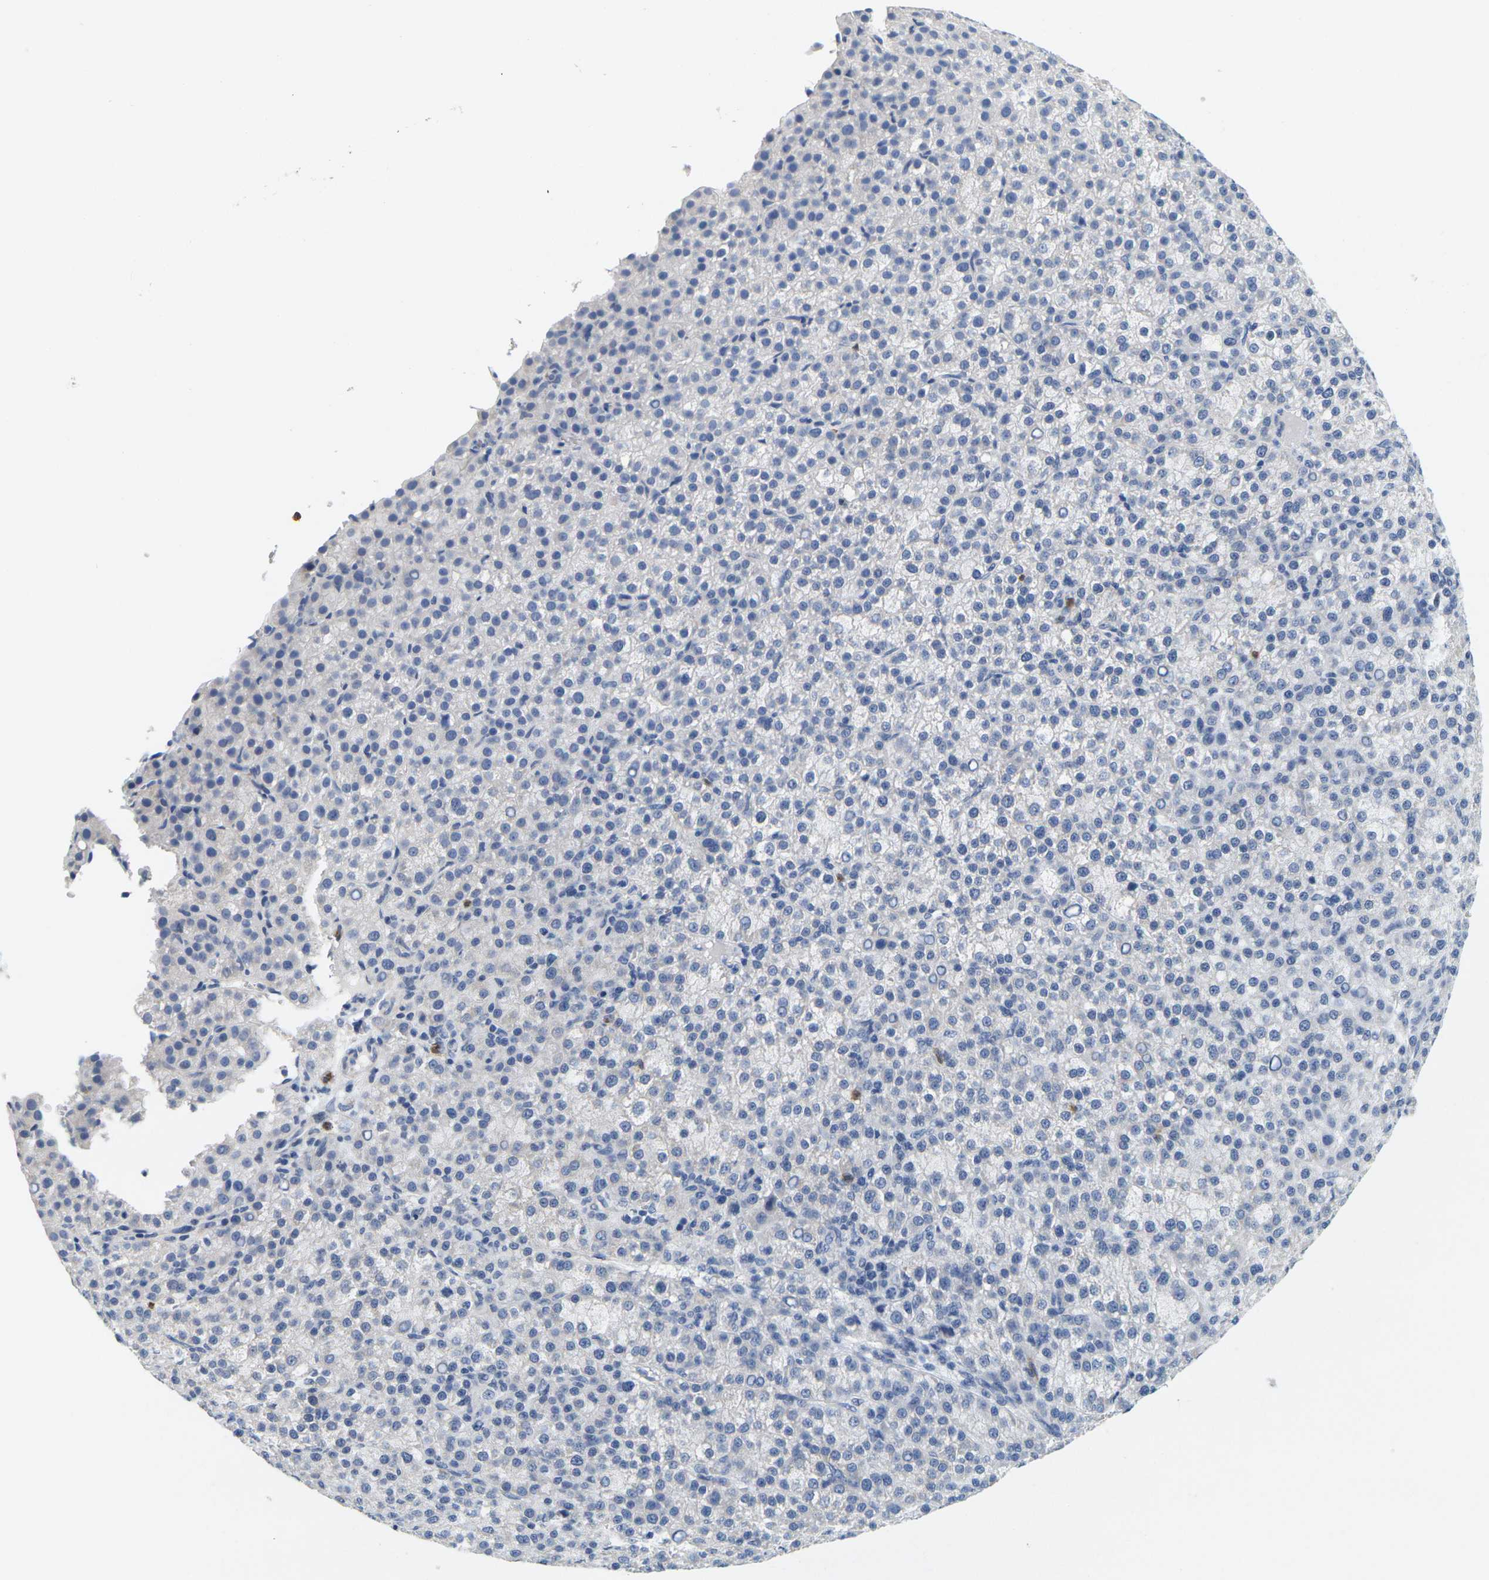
{"staining": {"intensity": "negative", "quantity": "none", "location": "none"}, "tissue": "liver cancer", "cell_type": "Tumor cells", "image_type": "cancer", "snomed": [{"axis": "morphology", "description": "Carcinoma, Hepatocellular, NOS"}, {"axis": "topography", "description": "Liver"}], "caption": "Liver cancer was stained to show a protein in brown. There is no significant expression in tumor cells.", "gene": "KLK5", "patient": {"sex": "female", "age": 58}}